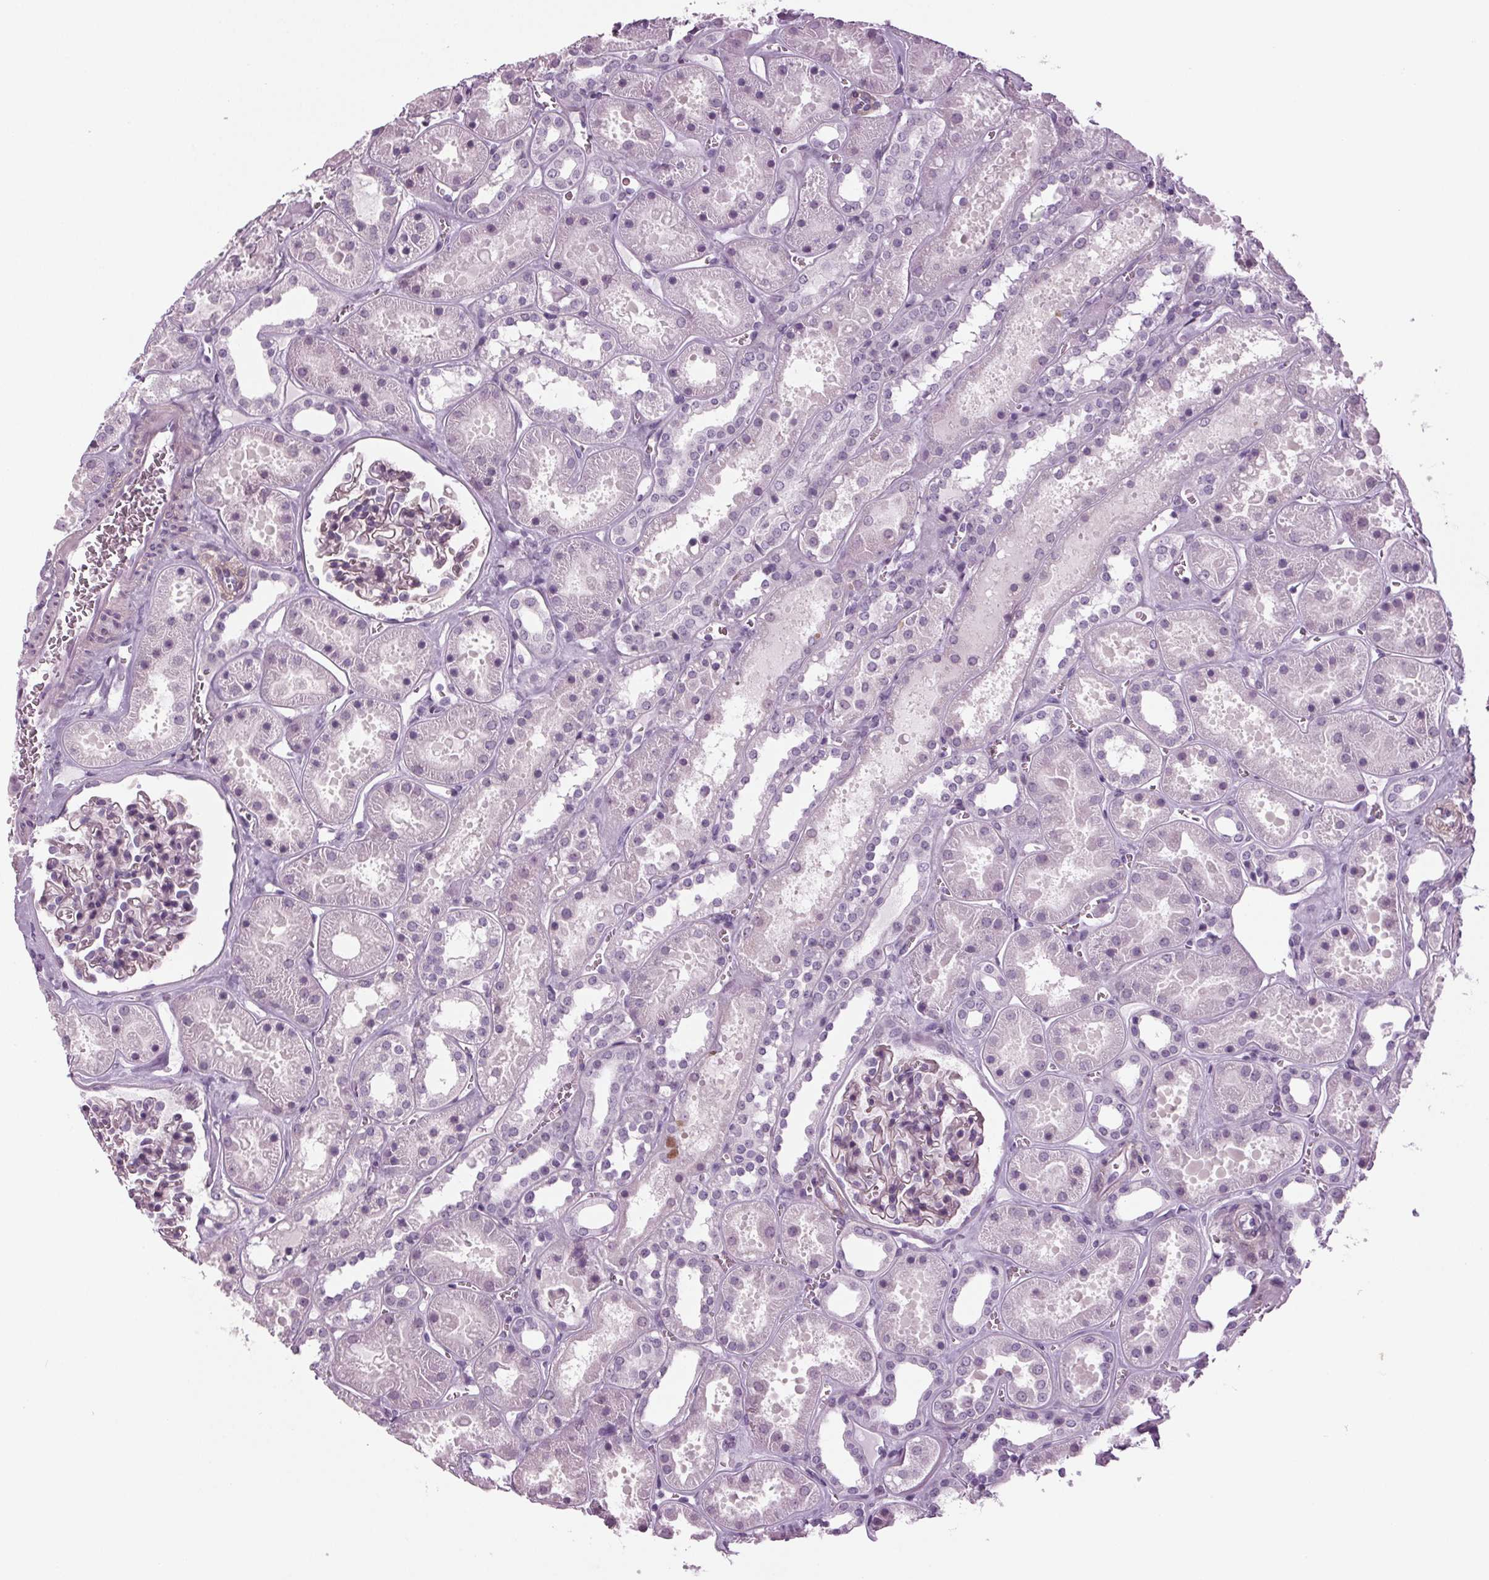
{"staining": {"intensity": "negative", "quantity": "none", "location": "none"}, "tissue": "kidney", "cell_type": "Cells in glomeruli", "image_type": "normal", "snomed": [{"axis": "morphology", "description": "Normal tissue, NOS"}, {"axis": "topography", "description": "Kidney"}], "caption": "Immunohistochemistry histopathology image of benign kidney: human kidney stained with DAB (3,3'-diaminobenzidine) demonstrates no significant protein expression in cells in glomeruli. Brightfield microscopy of IHC stained with DAB (brown) and hematoxylin (blue), captured at high magnification.", "gene": "BHLHE22", "patient": {"sex": "female", "age": 41}}